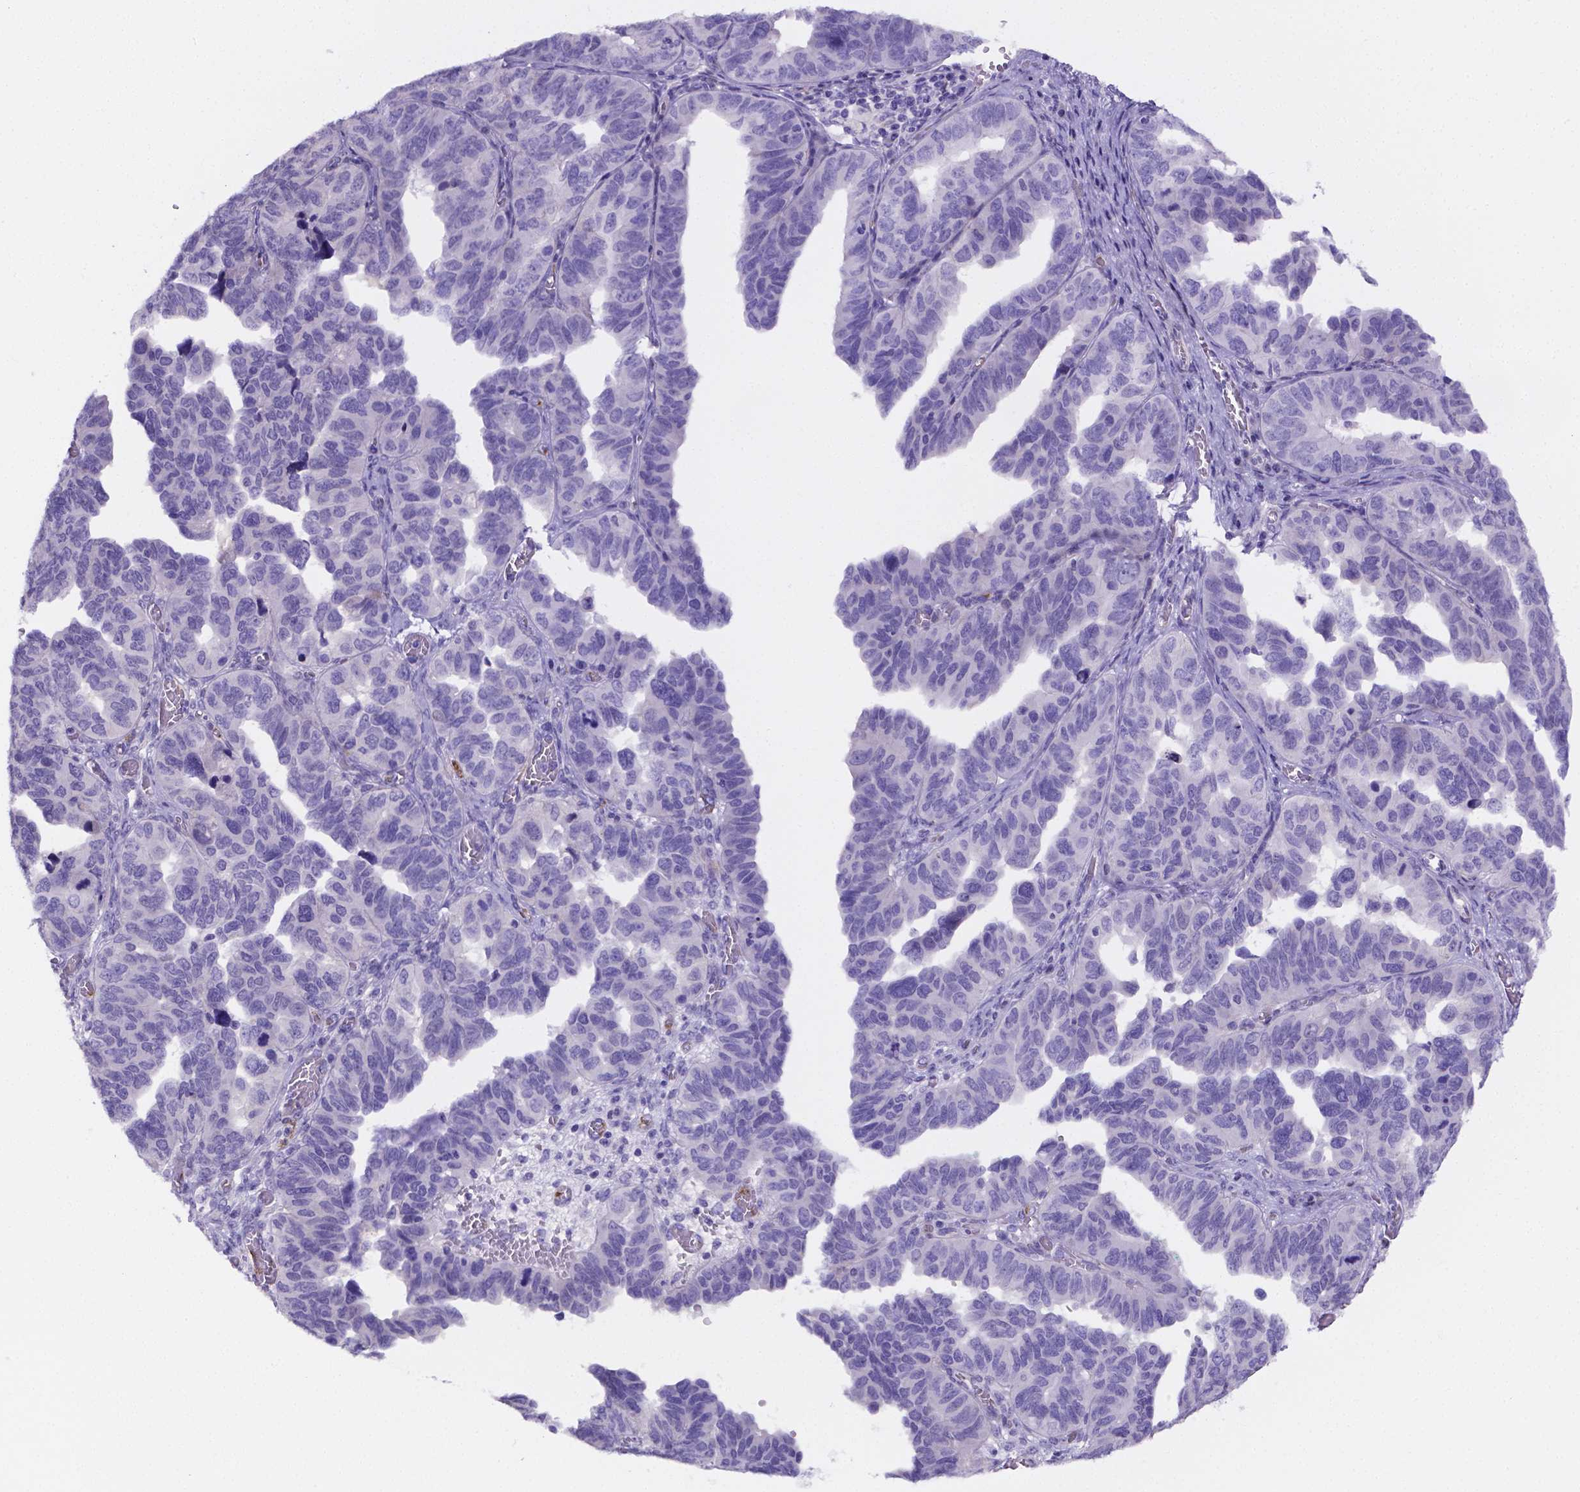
{"staining": {"intensity": "negative", "quantity": "none", "location": "none"}, "tissue": "ovarian cancer", "cell_type": "Tumor cells", "image_type": "cancer", "snomed": [{"axis": "morphology", "description": "Cystadenocarcinoma, serous, NOS"}, {"axis": "topography", "description": "Ovary"}], "caption": "An immunohistochemistry (IHC) micrograph of ovarian serous cystadenocarcinoma is shown. There is no staining in tumor cells of ovarian serous cystadenocarcinoma.", "gene": "NRGN", "patient": {"sex": "female", "age": 64}}